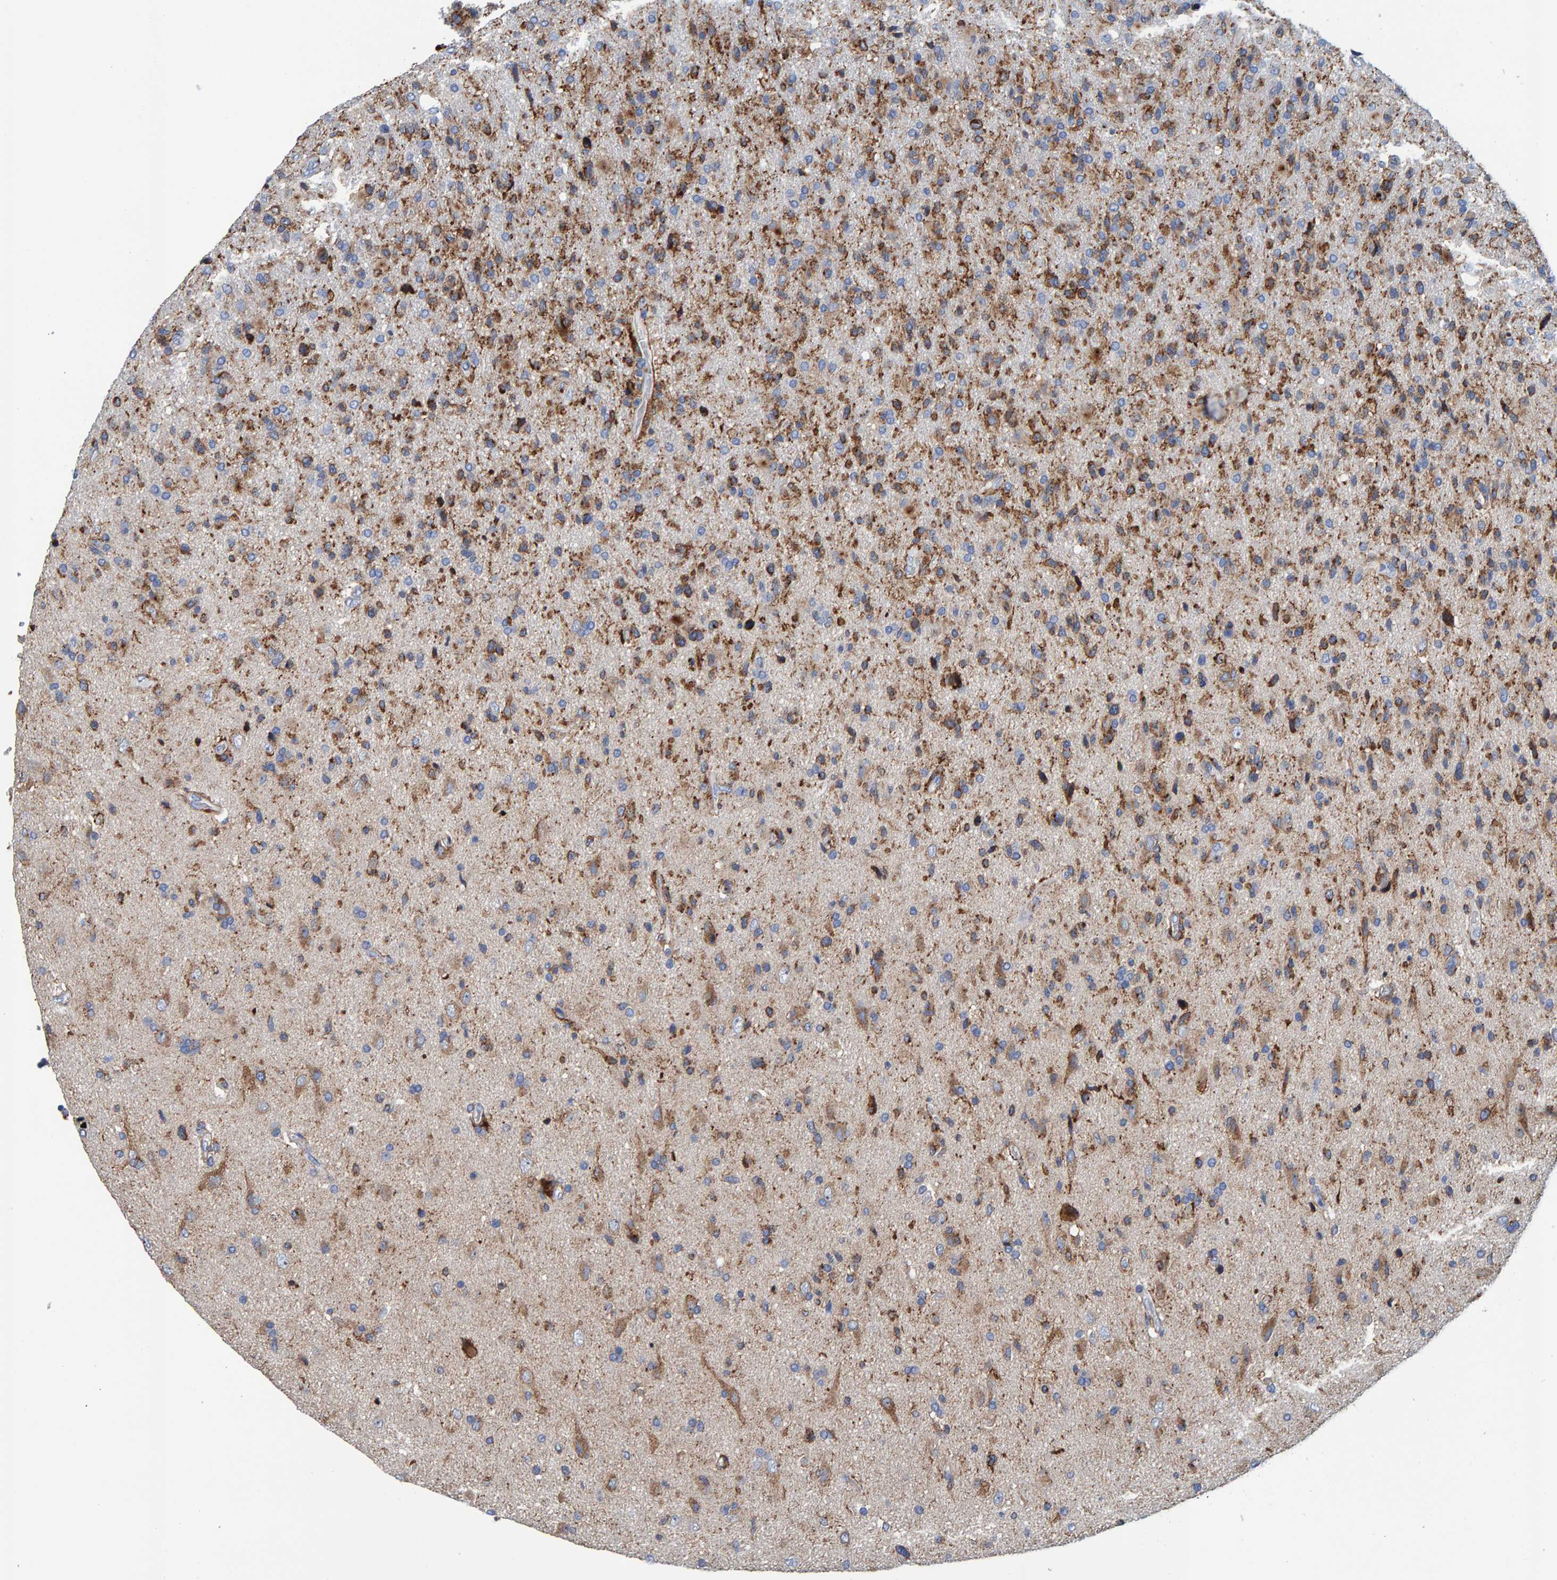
{"staining": {"intensity": "strong", "quantity": "25%-75%", "location": "cytoplasmic/membranous"}, "tissue": "glioma", "cell_type": "Tumor cells", "image_type": "cancer", "snomed": [{"axis": "morphology", "description": "Glioma, malignant, High grade"}, {"axis": "topography", "description": "Brain"}], "caption": "This is a photomicrograph of IHC staining of malignant glioma (high-grade), which shows strong staining in the cytoplasmic/membranous of tumor cells.", "gene": "LRP1", "patient": {"sex": "male", "age": 72}}